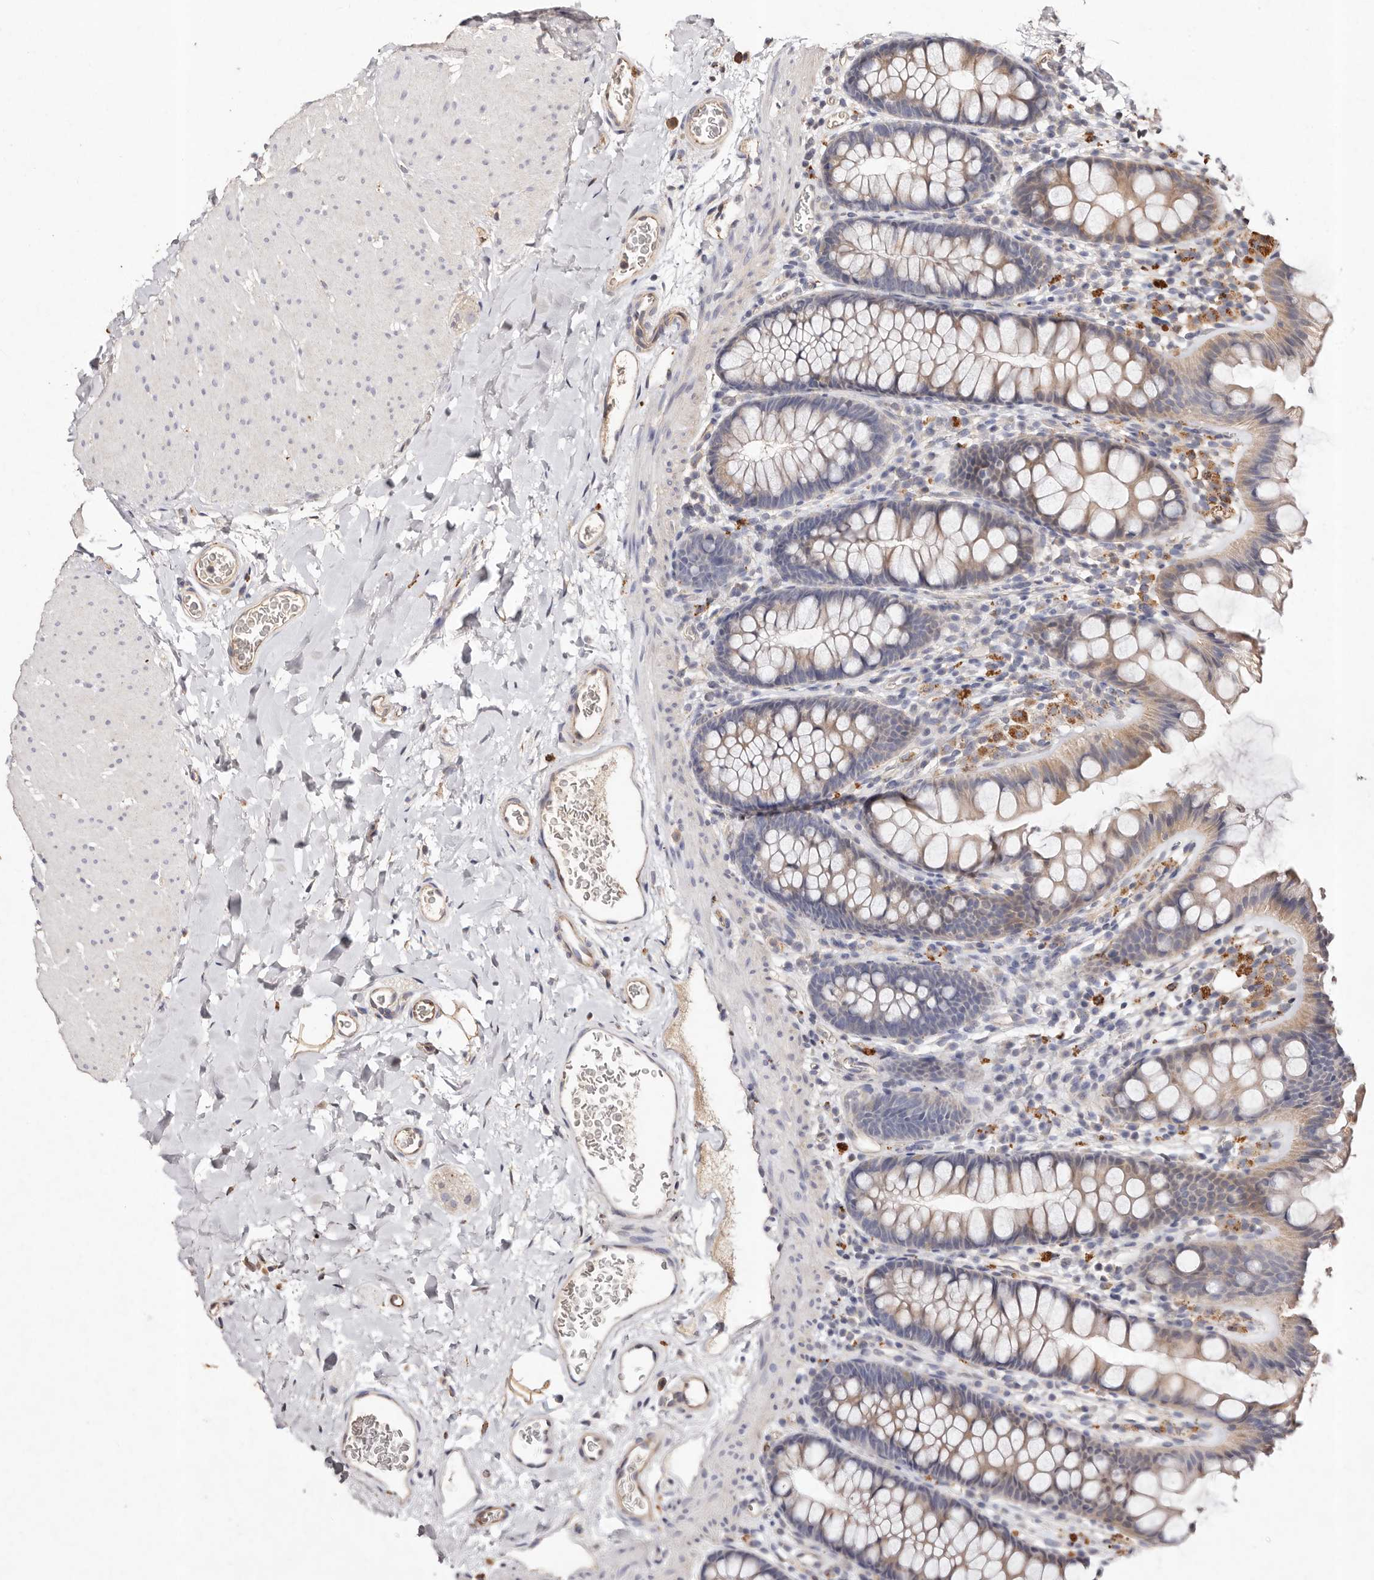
{"staining": {"intensity": "weak", "quantity": ">75%", "location": "cytoplasmic/membranous"}, "tissue": "colon", "cell_type": "Endothelial cells", "image_type": "normal", "snomed": [{"axis": "morphology", "description": "Normal tissue, NOS"}, {"axis": "topography", "description": "Colon"}], "caption": "An immunohistochemistry image of normal tissue is shown. Protein staining in brown labels weak cytoplasmic/membranous positivity in colon within endothelial cells. The staining was performed using DAB (3,3'-diaminobenzidine), with brown indicating positive protein expression. Nuclei are stained blue with hematoxylin.", "gene": "THBS3", "patient": {"sex": "female", "age": 62}}